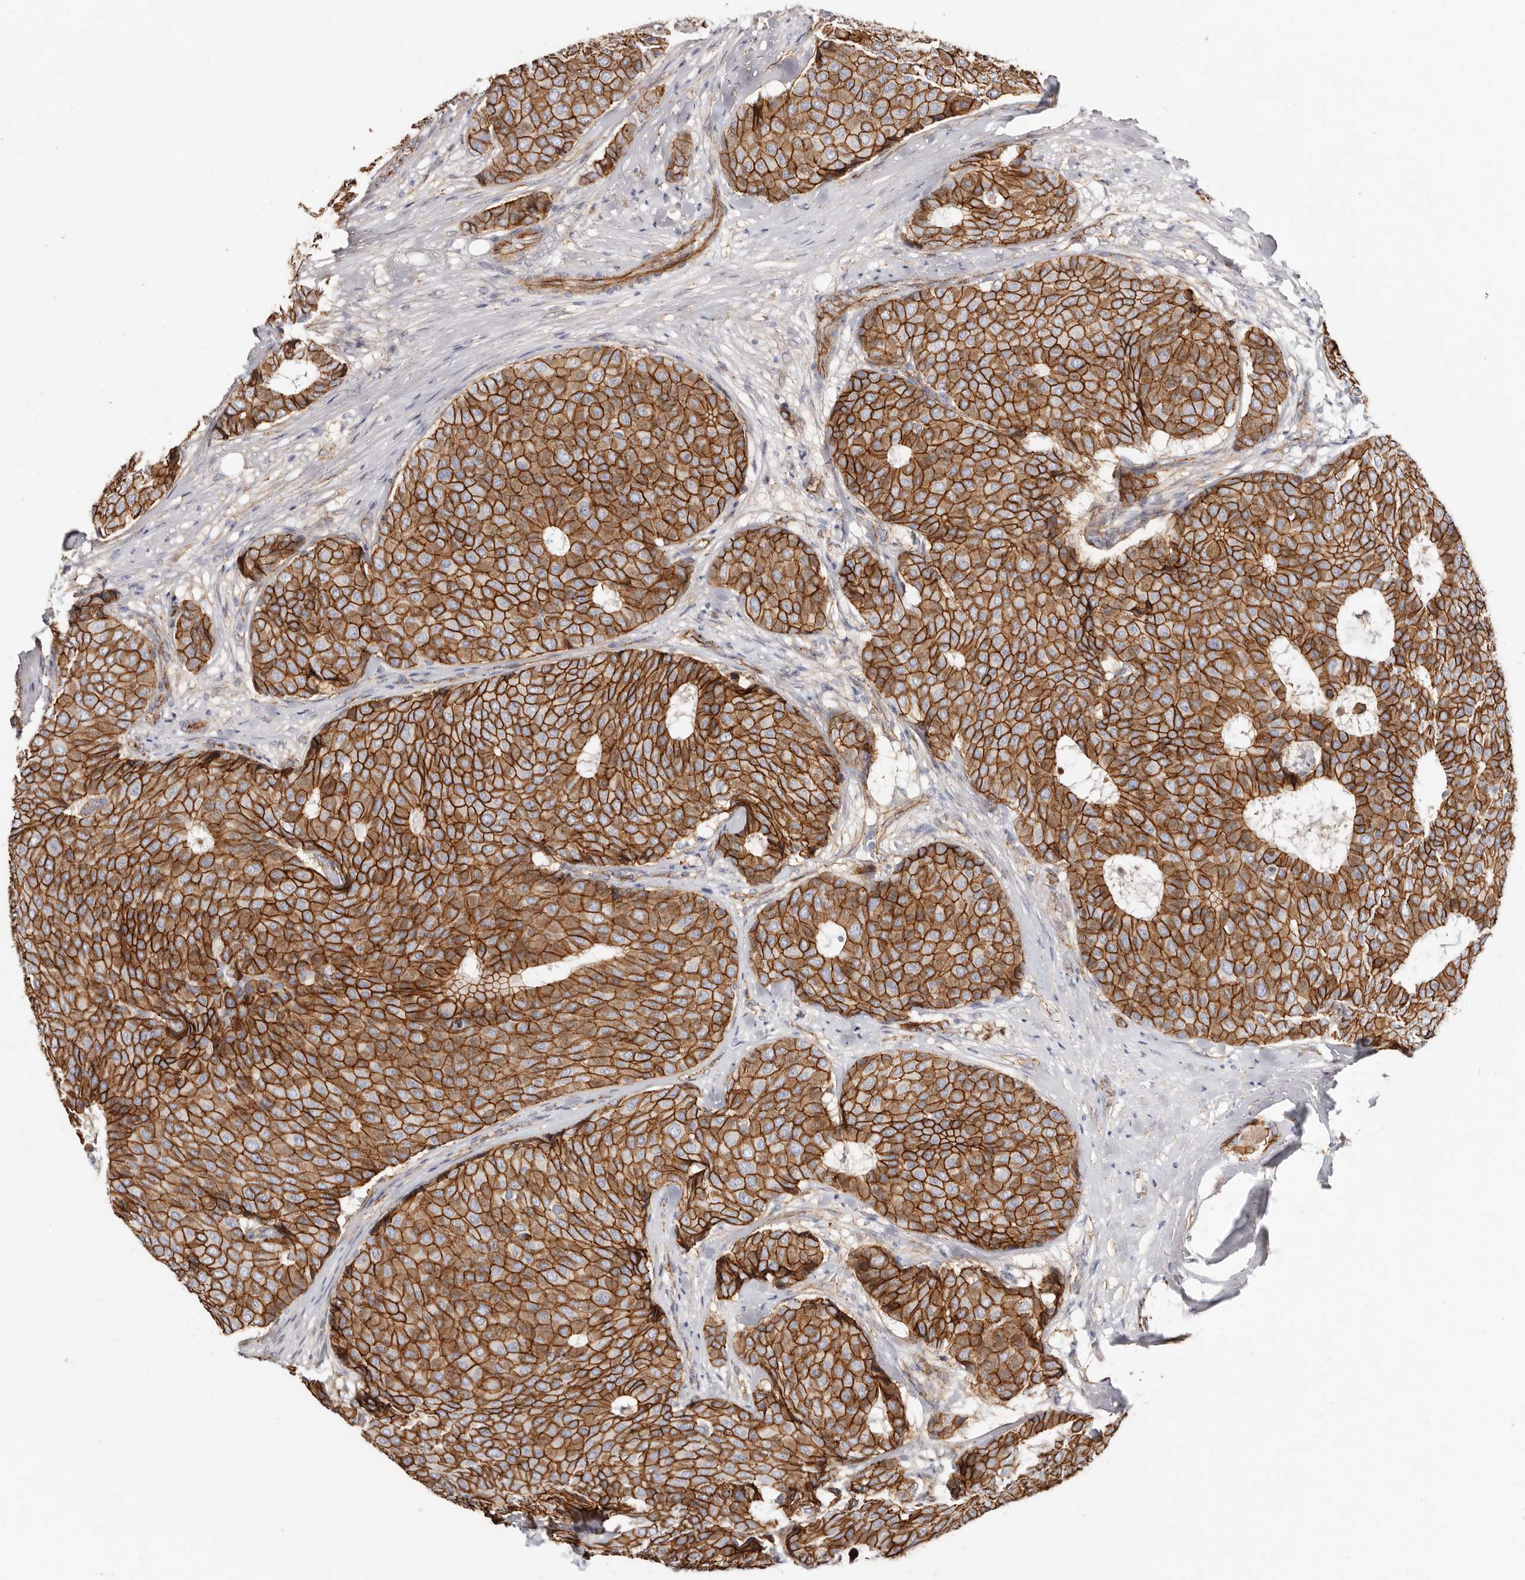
{"staining": {"intensity": "strong", "quantity": ">75%", "location": "cytoplasmic/membranous"}, "tissue": "breast cancer", "cell_type": "Tumor cells", "image_type": "cancer", "snomed": [{"axis": "morphology", "description": "Duct carcinoma"}, {"axis": "topography", "description": "Breast"}], "caption": "Immunohistochemical staining of human breast invasive ductal carcinoma displays strong cytoplasmic/membranous protein staining in about >75% of tumor cells. (brown staining indicates protein expression, while blue staining denotes nuclei).", "gene": "CTNNB1", "patient": {"sex": "female", "age": 75}}